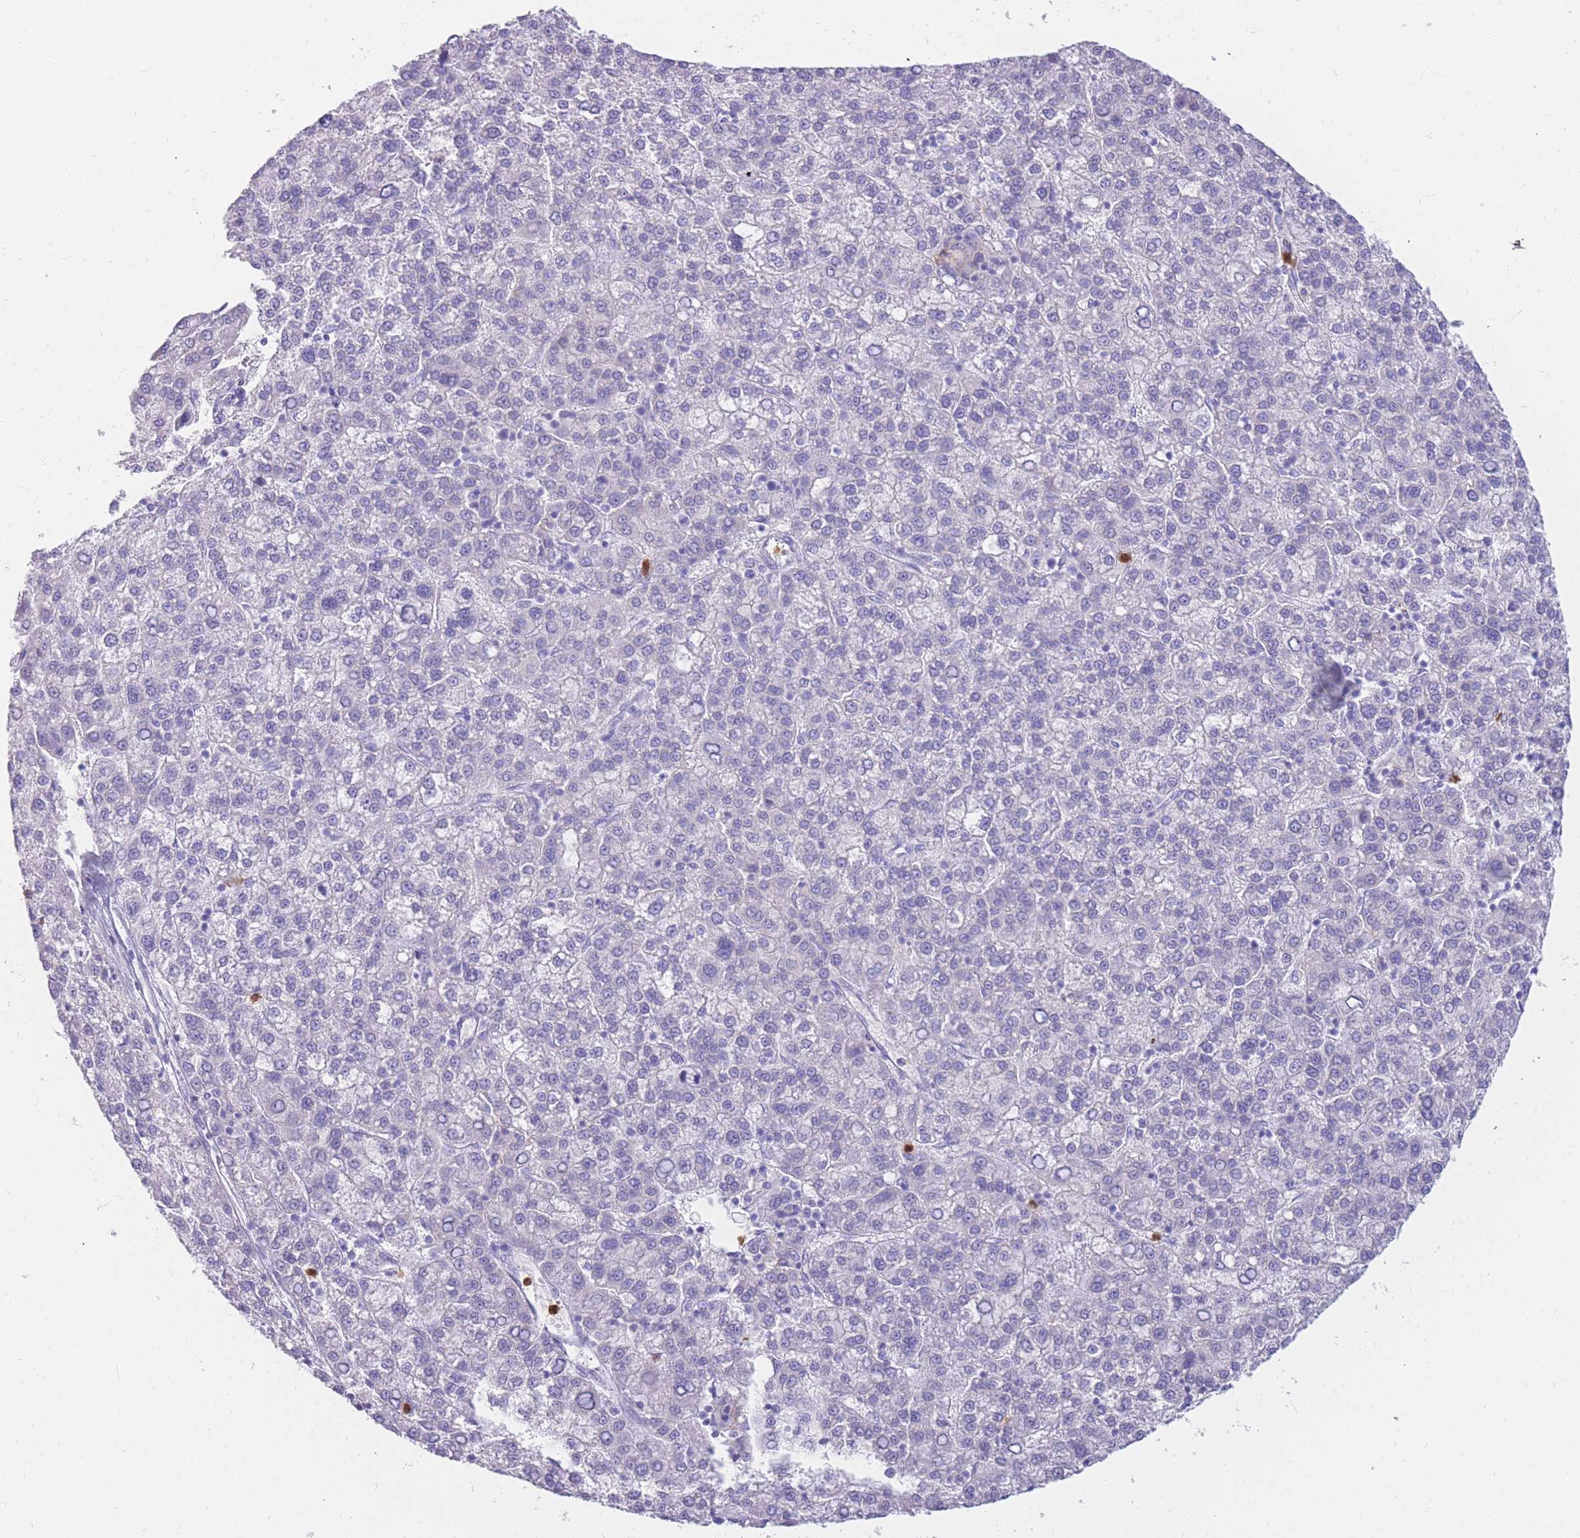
{"staining": {"intensity": "negative", "quantity": "none", "location": "none"}, "tissue": "liver cancer", "cell_type": "Tumor cells", "image_type": "cancer", "snomed": [{"axis": "morphology", "description": "Carcinoma, Hepatocellular, NOS"}, {"axis": "topography", "description": "Liver"}], "caption": "Protein analysis of liver cancer demonstrates no significant positivity in tumor cells. Nuclei are stained in blue.", "gene": "TPSAB1", "patient": {"sex": "female", "age": 58}}